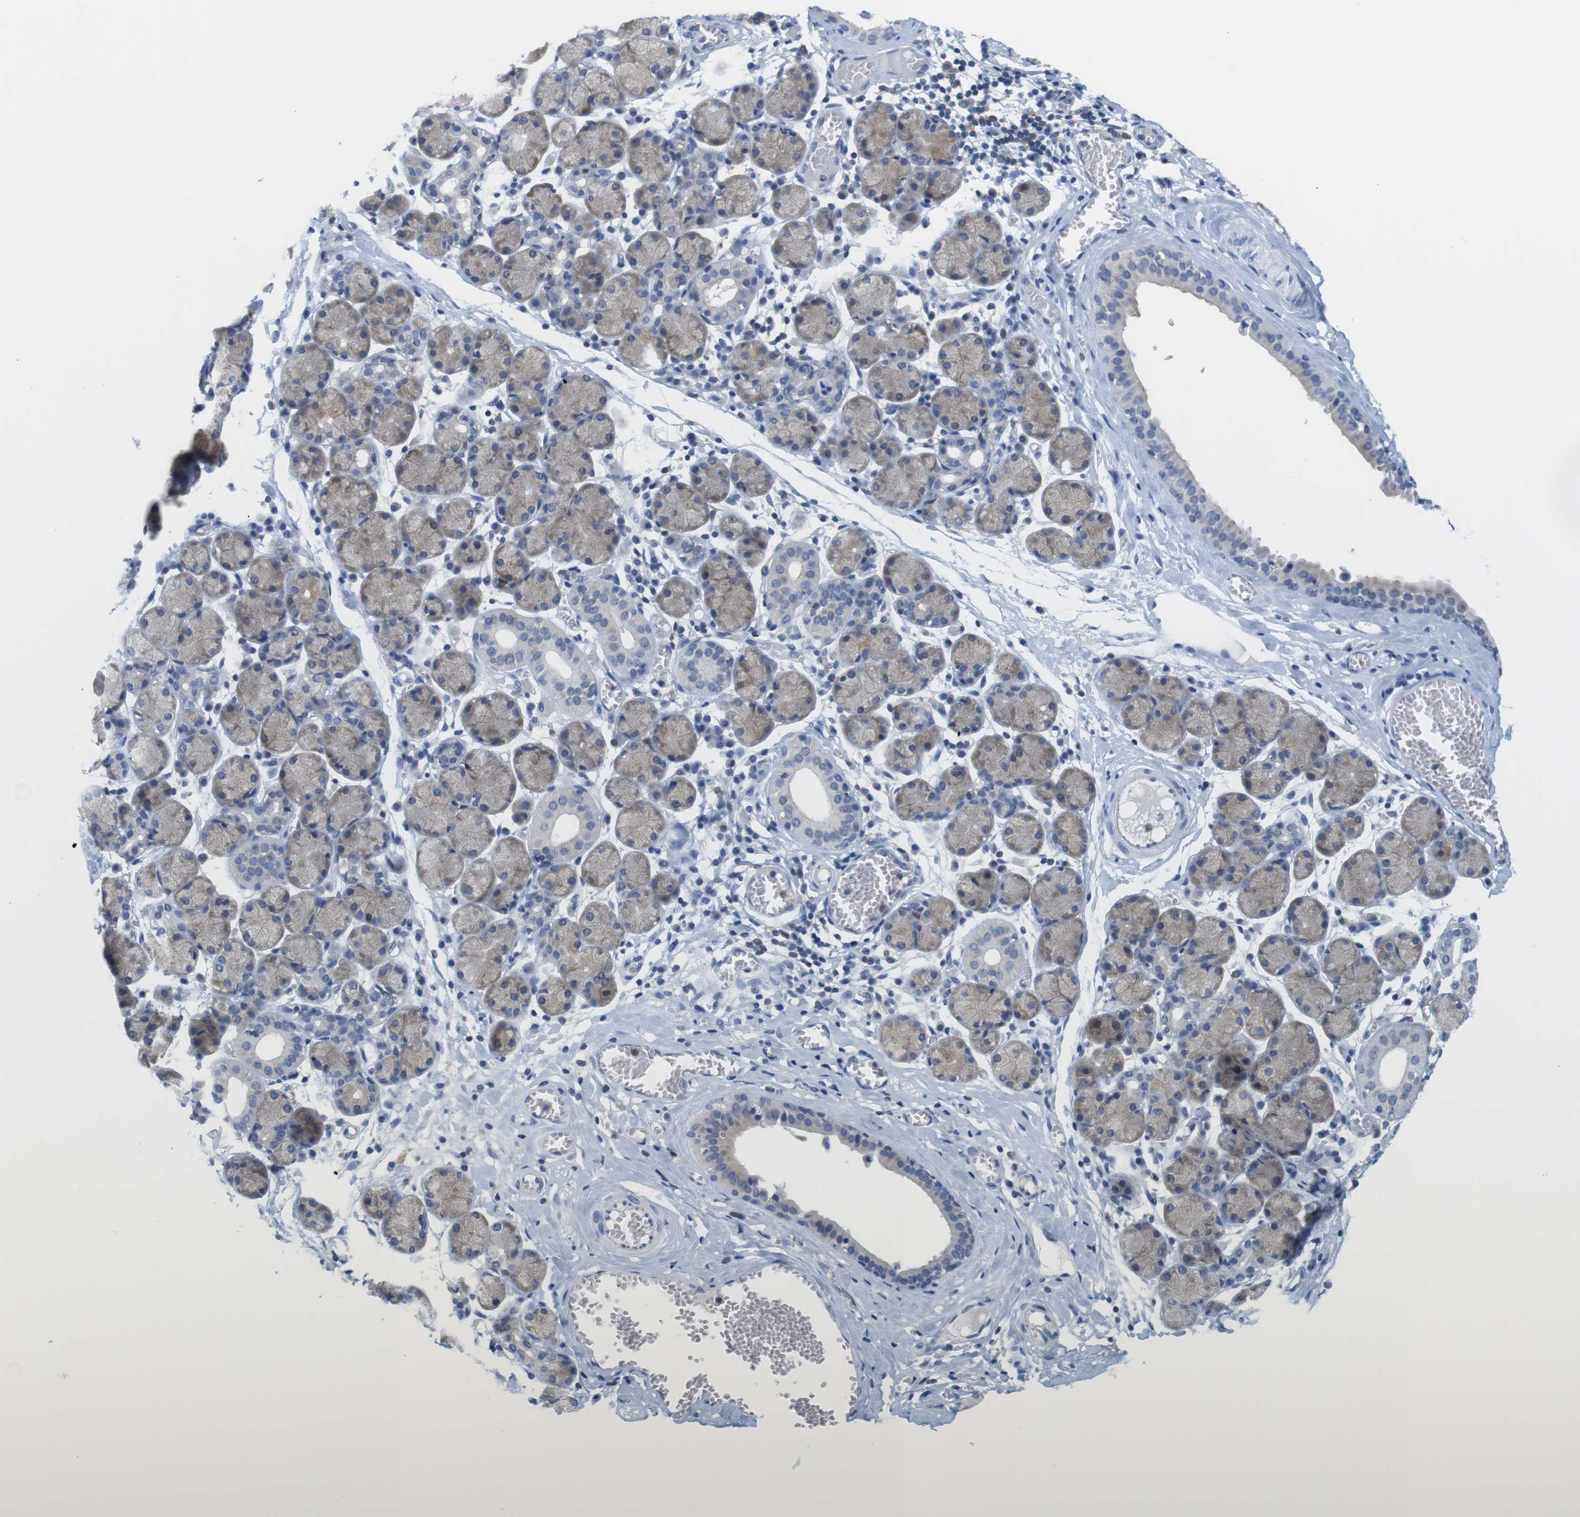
{"staining": {"intensity": "weak", "quantity": ">75%", "location": "cytoplasmic/membranous"}, "tissue": "salivary gland", "cell_type": "Glandular cells", "image_type": "normal", "snomed": [{"axis": "morphology", "description": "Normal tissue, NOS"}, {"axis": "topography", "description": "Salivary gland"}], "caption": "Immunohistochemistry (DAB (3,3'-diaminobenzidine)) staining of normal salivary gland shows weak cytoplasmic/membranous protein staining in about >75% of glandular cells.", "gene": "CNGA2", "patient": {"sex": "female", "age": 24}}